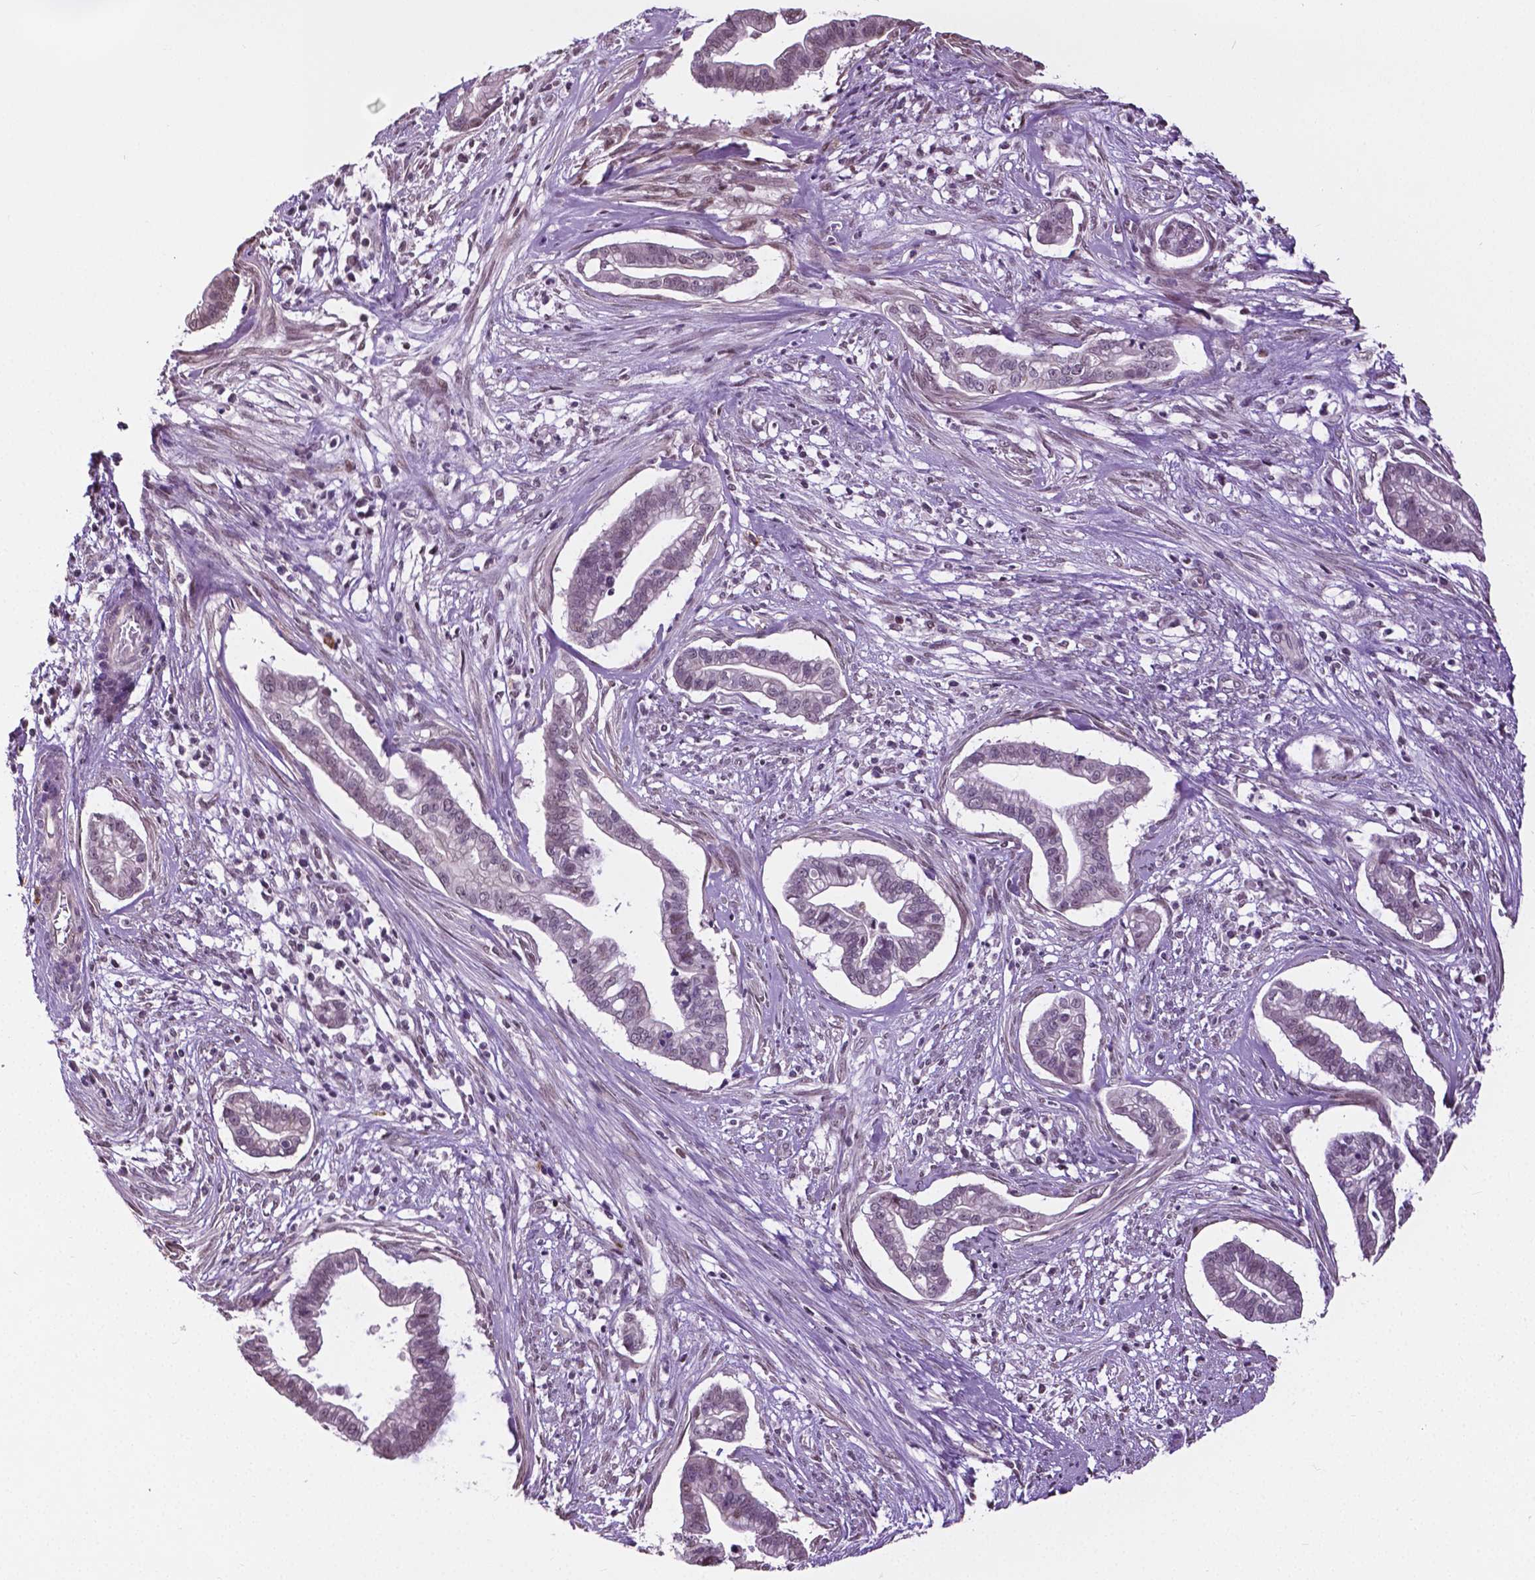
{"staining": {"intensity": "weak", "quantity": "<25%", "location": "nuclear"}, "tissue": "cervical cancer", "cell_type": "Tumor cells", "image_type": "cancer", "snomed": [{"axis": "morphology", "description": "Adenocarcinoma, NOS"}, {"axis": "topography", "description": "Cervix"}], "caption": "DAB immunohistochemical staining of human adenocarcinoma (cervical) displays no significant positivity in tumor cells.", "gene": "DLX5", "patient": {"sex": "female", "age": 62}}